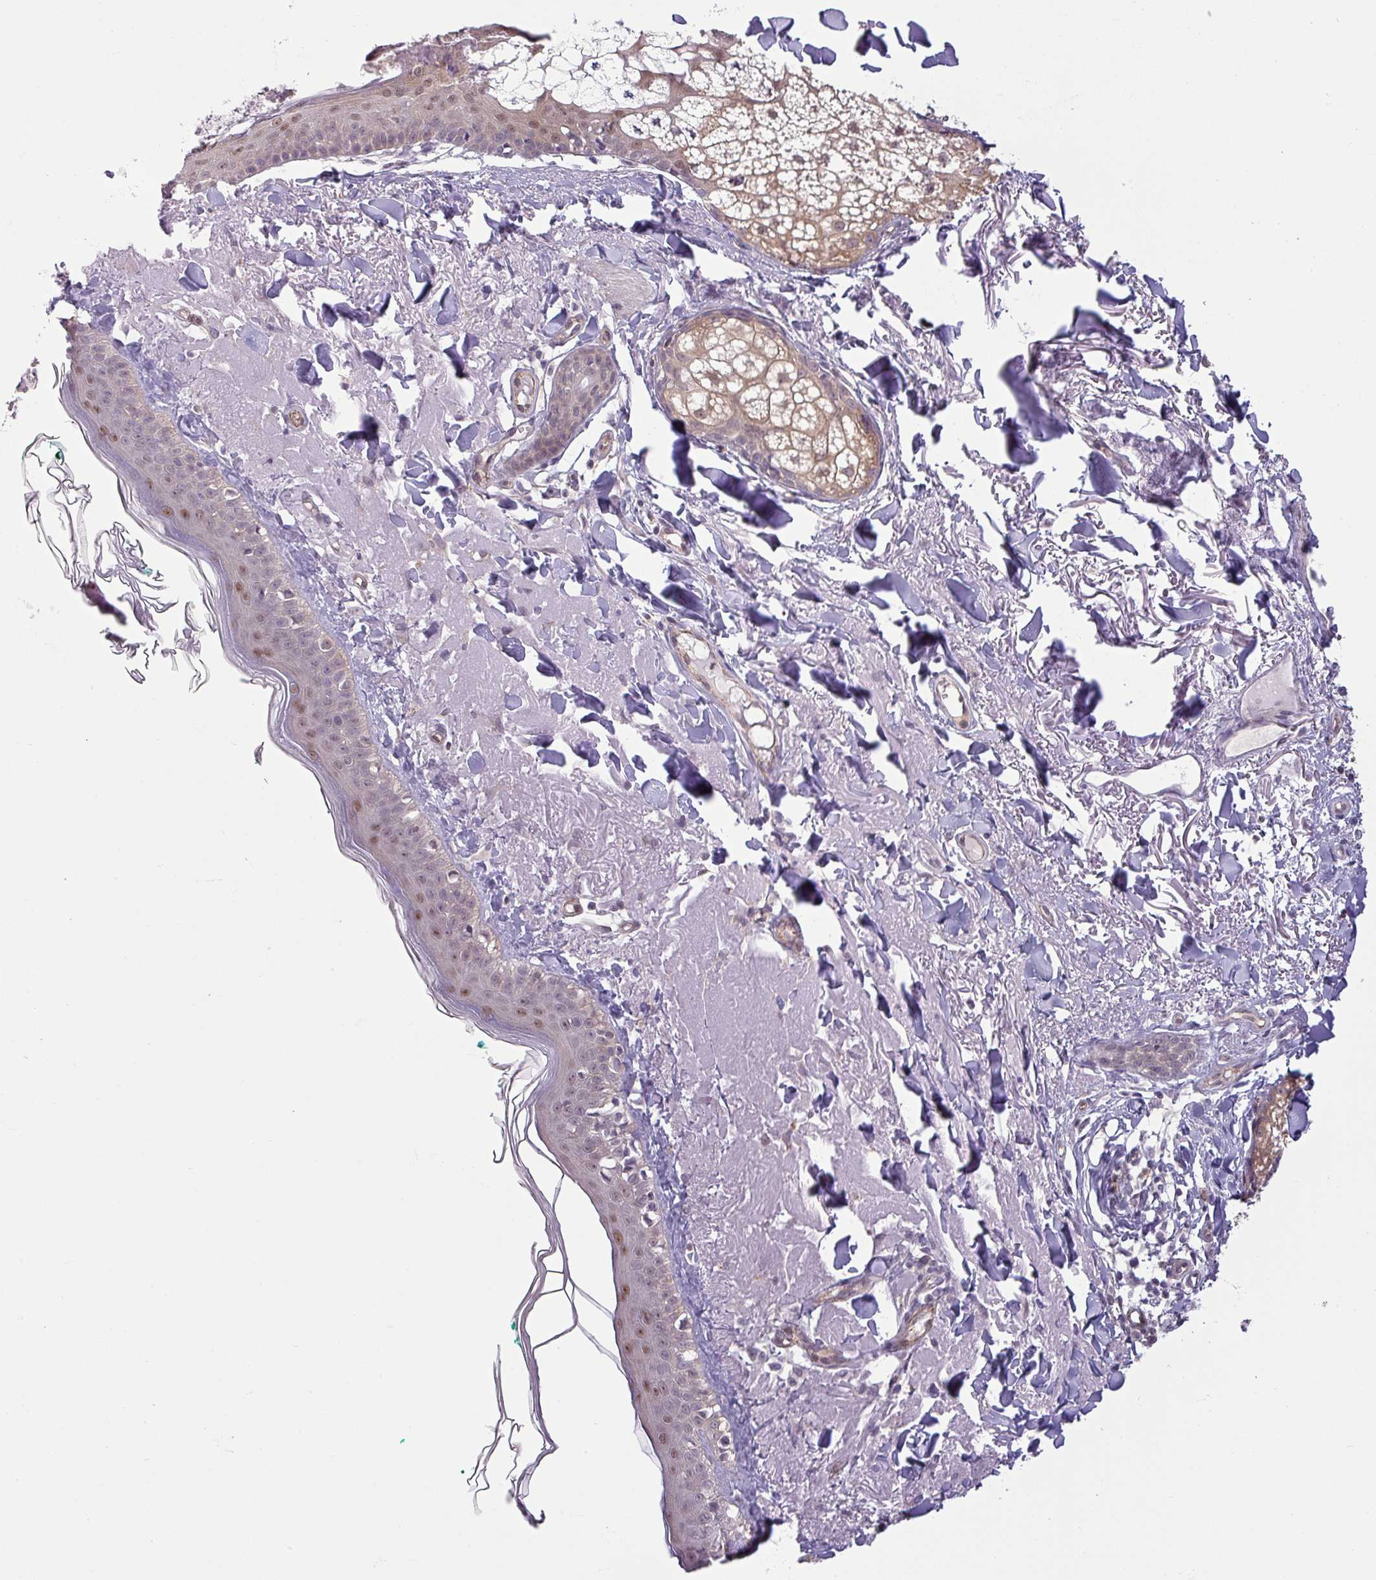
{"staining": {"intensity": "negative", "quantity": "none", "location": "none"}, "tissue": "skin", "cell_type": "Fibroblasts", "image_type": "normal", "snomed": [{"axis": "morphology", "description": "Normal tissue, NOS"}, {"axis": "morphology", "description": "Malignant melanoma, NOS"}, {"axis": "topography", "description": "Skin"}], "caption": "DAB (3,3'-diaminobenzidine) immunohistochemical staining of benign skin reveals no significant staining in fibroblasts.", "gene": "CCDC144A", "patient": {"sex": "male", "age": 80}}